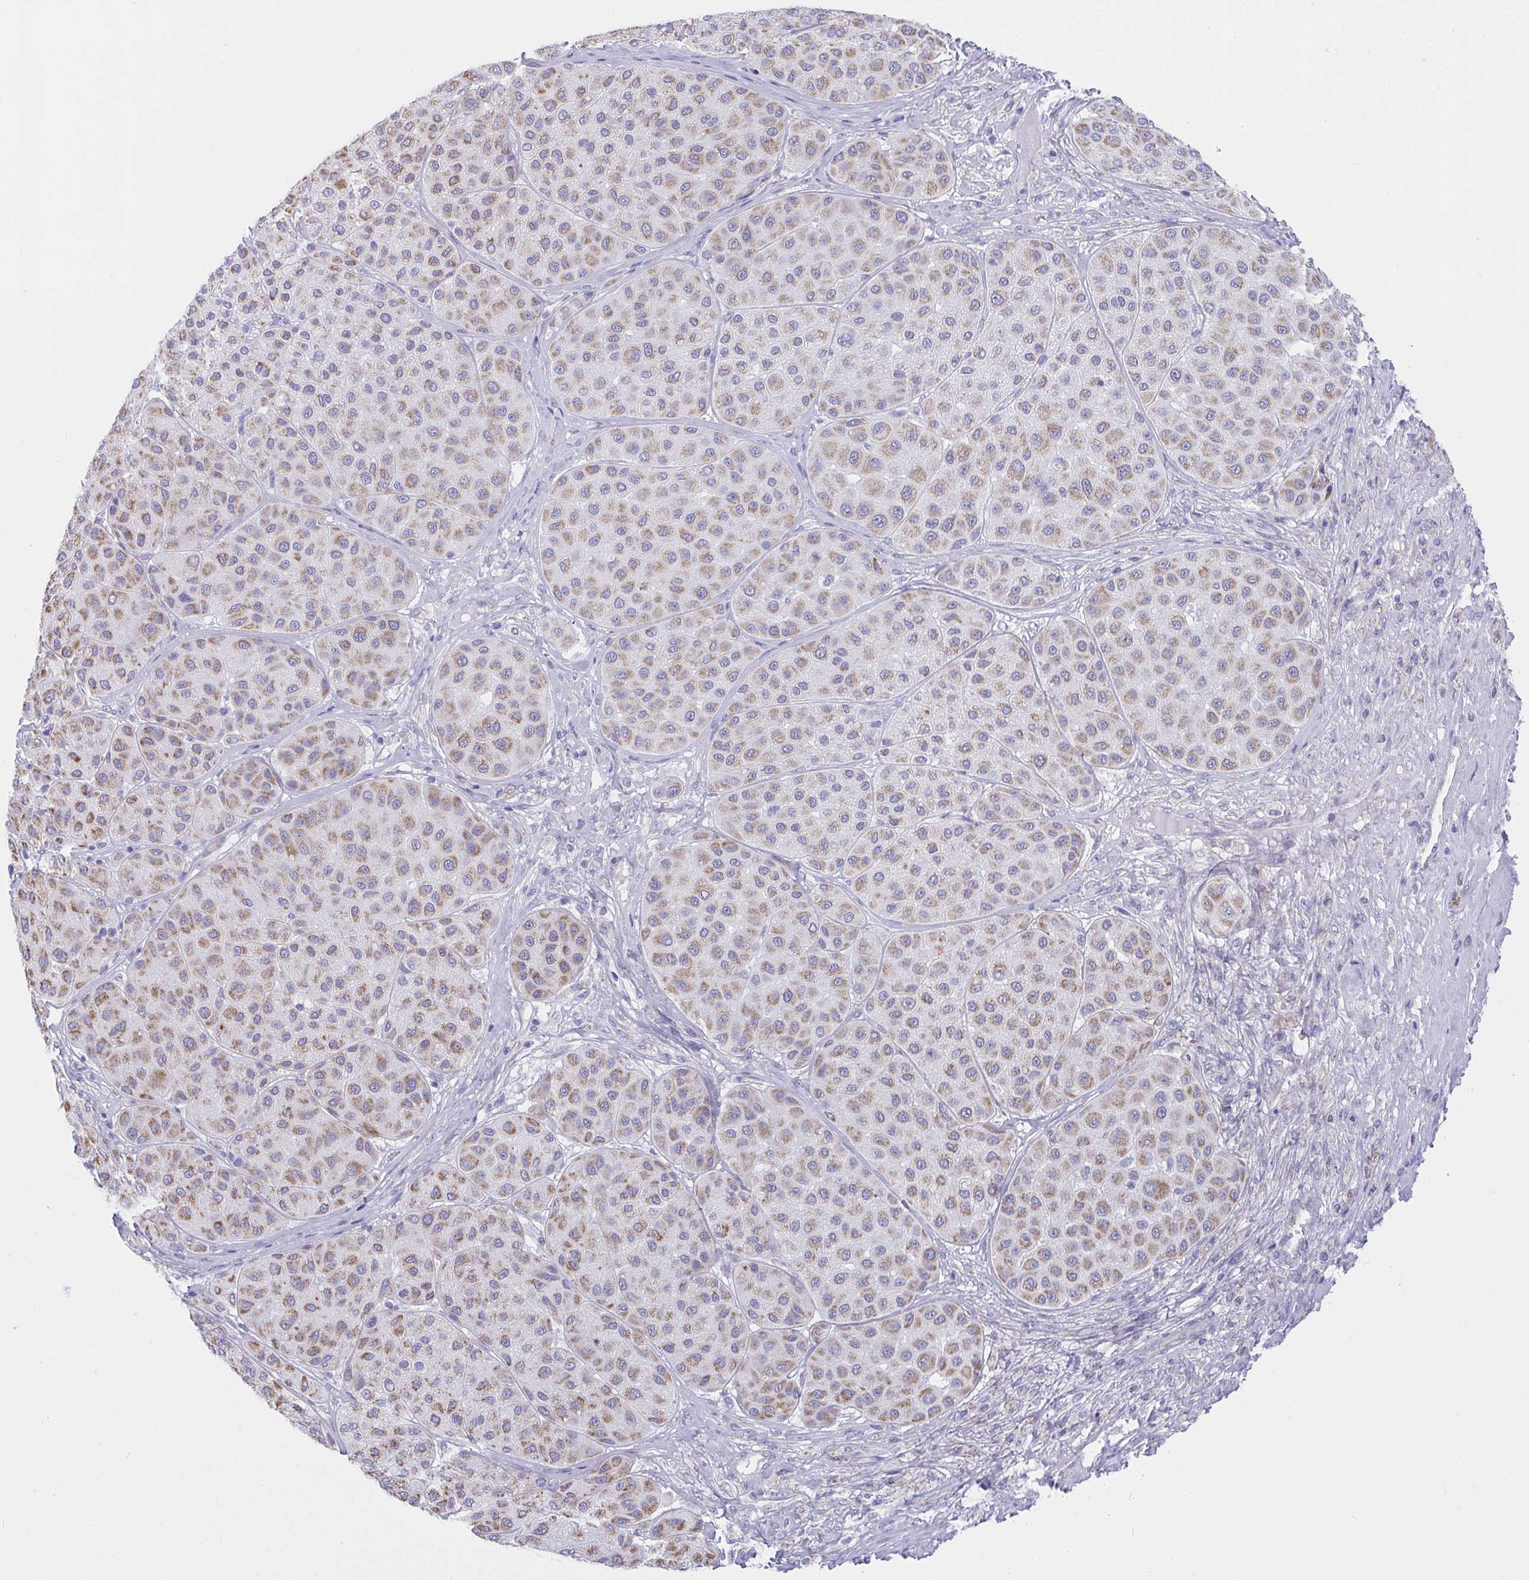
{"staining": {"intensity": "moderate", "quantity": "25%-75%", "location": "cytoplasmic/membranous"}, "tissue": "melanoma", "cell_type": "Tumor cells", "image_type": "cancer", "snomed": [{"axis": "morphology", "description": "Malignant melanoma, Metastatic site"}, {"axis": "topography", "description": "Smooth muscle"}], "caption": "Protein staining of malignant melanoma (metastatic site) tissue displays moderate cytoplasmic/membranous expression in approximately 25%-75% of tumor cells.", "gene": "SLC6A1", "patient": {"sex": "male", "age": 41}}